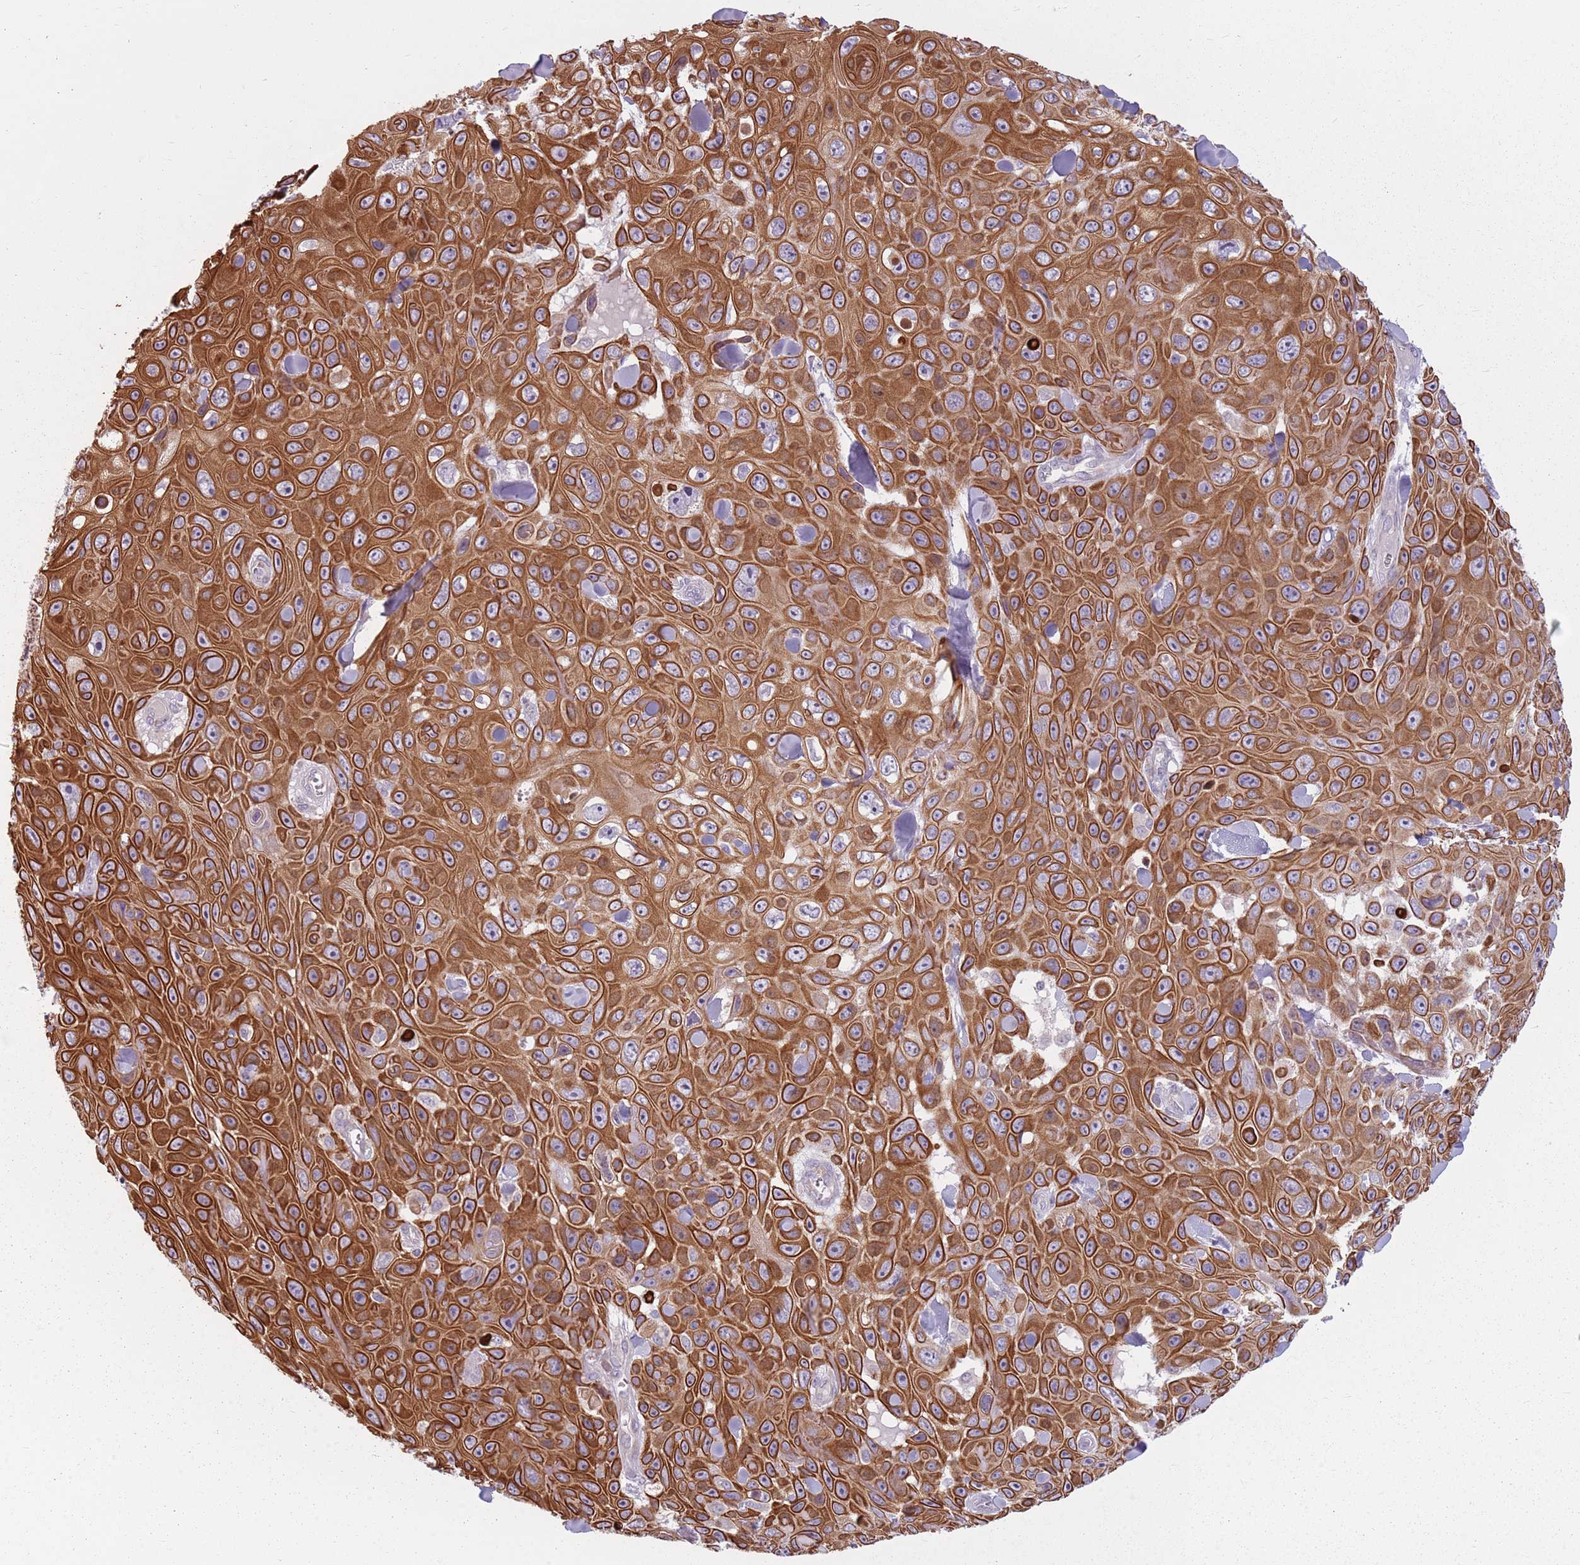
{"staining": {"intensity": "strong", "quantity": ">75%", "location": "cytoplasmic/membranous"}, "tissue": "skin cancer", "cell_type": "Tumor cells", "image_type": "cancer", "snomed": [{"axis": "morphology", "description": "Squamous cell carcinoma, NOS"}, {"axis": "topography", "description": "Skin"}], "caption": "Protein staining shows strong cytoplasmic/membranous positivity in about >75% of tumor cells in skin squamous cell carcinoma. (DAB = brown stain, brightfield microscopy at high magnification).", "gene": "HSPA14", "patient": {"sex": "male", "age": 82}}